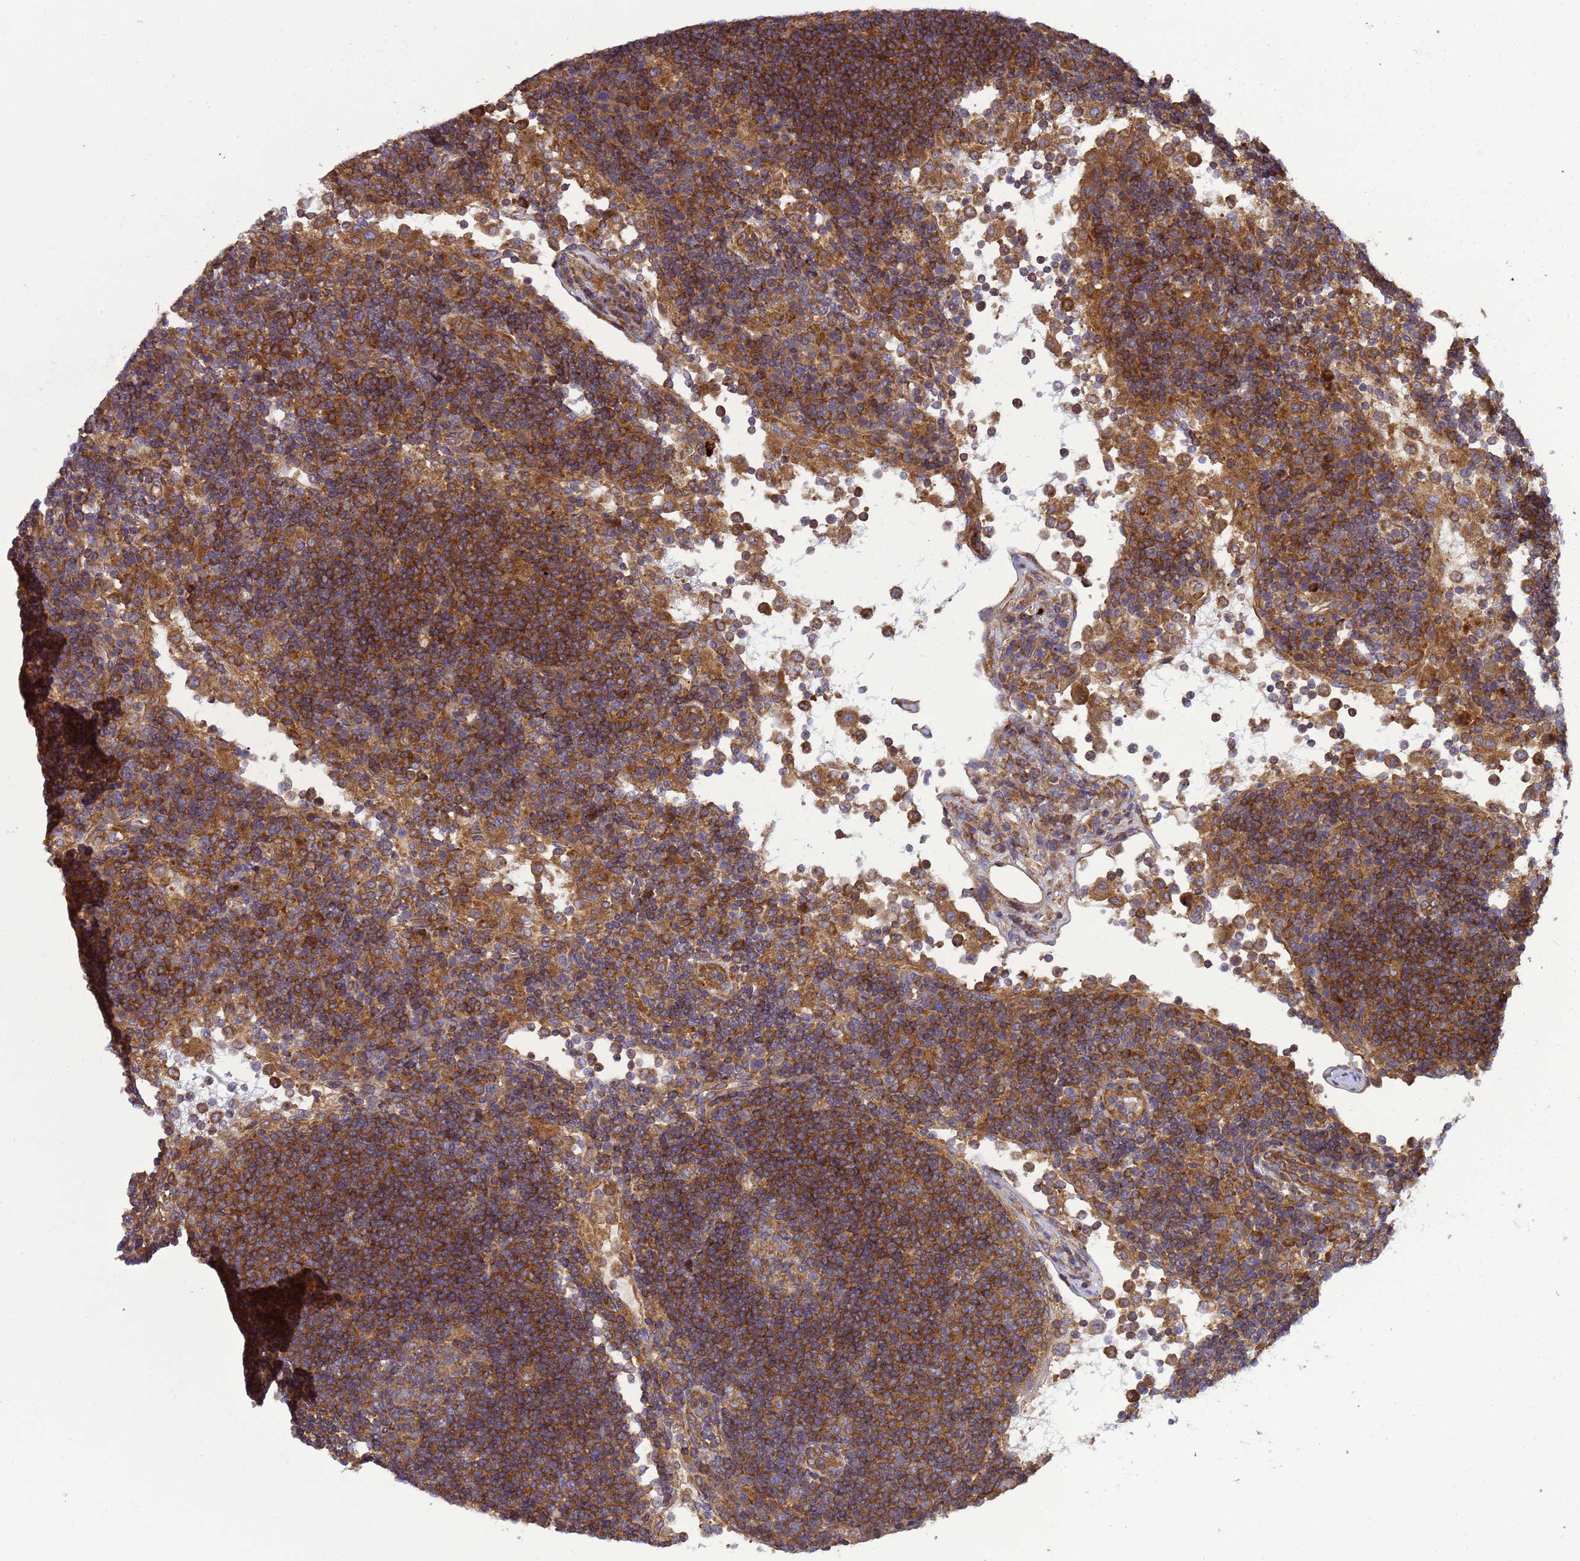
{"staining": {"intensity": "weak", "quantity": "25%-75%", "location": "cytoplasmic/membranous"}, "tissue": "lymph node", "cell_type": "Germinal center cells", "image_type": "normal", "snomed": [{"axis": "morphology", "description": "Normal tissue, NOS"}, {"axis": "topography", "description": "Lymph node"}], "caption": "IHC image of normal lymph node stained for a protein (brown), which demonstrates low levels of weak cytoplasmic/membranous positivity in approximately 25%-75% of germinal center cells.", "gene": "BECN1", "patient": {"sex": "female", "age": 53}}